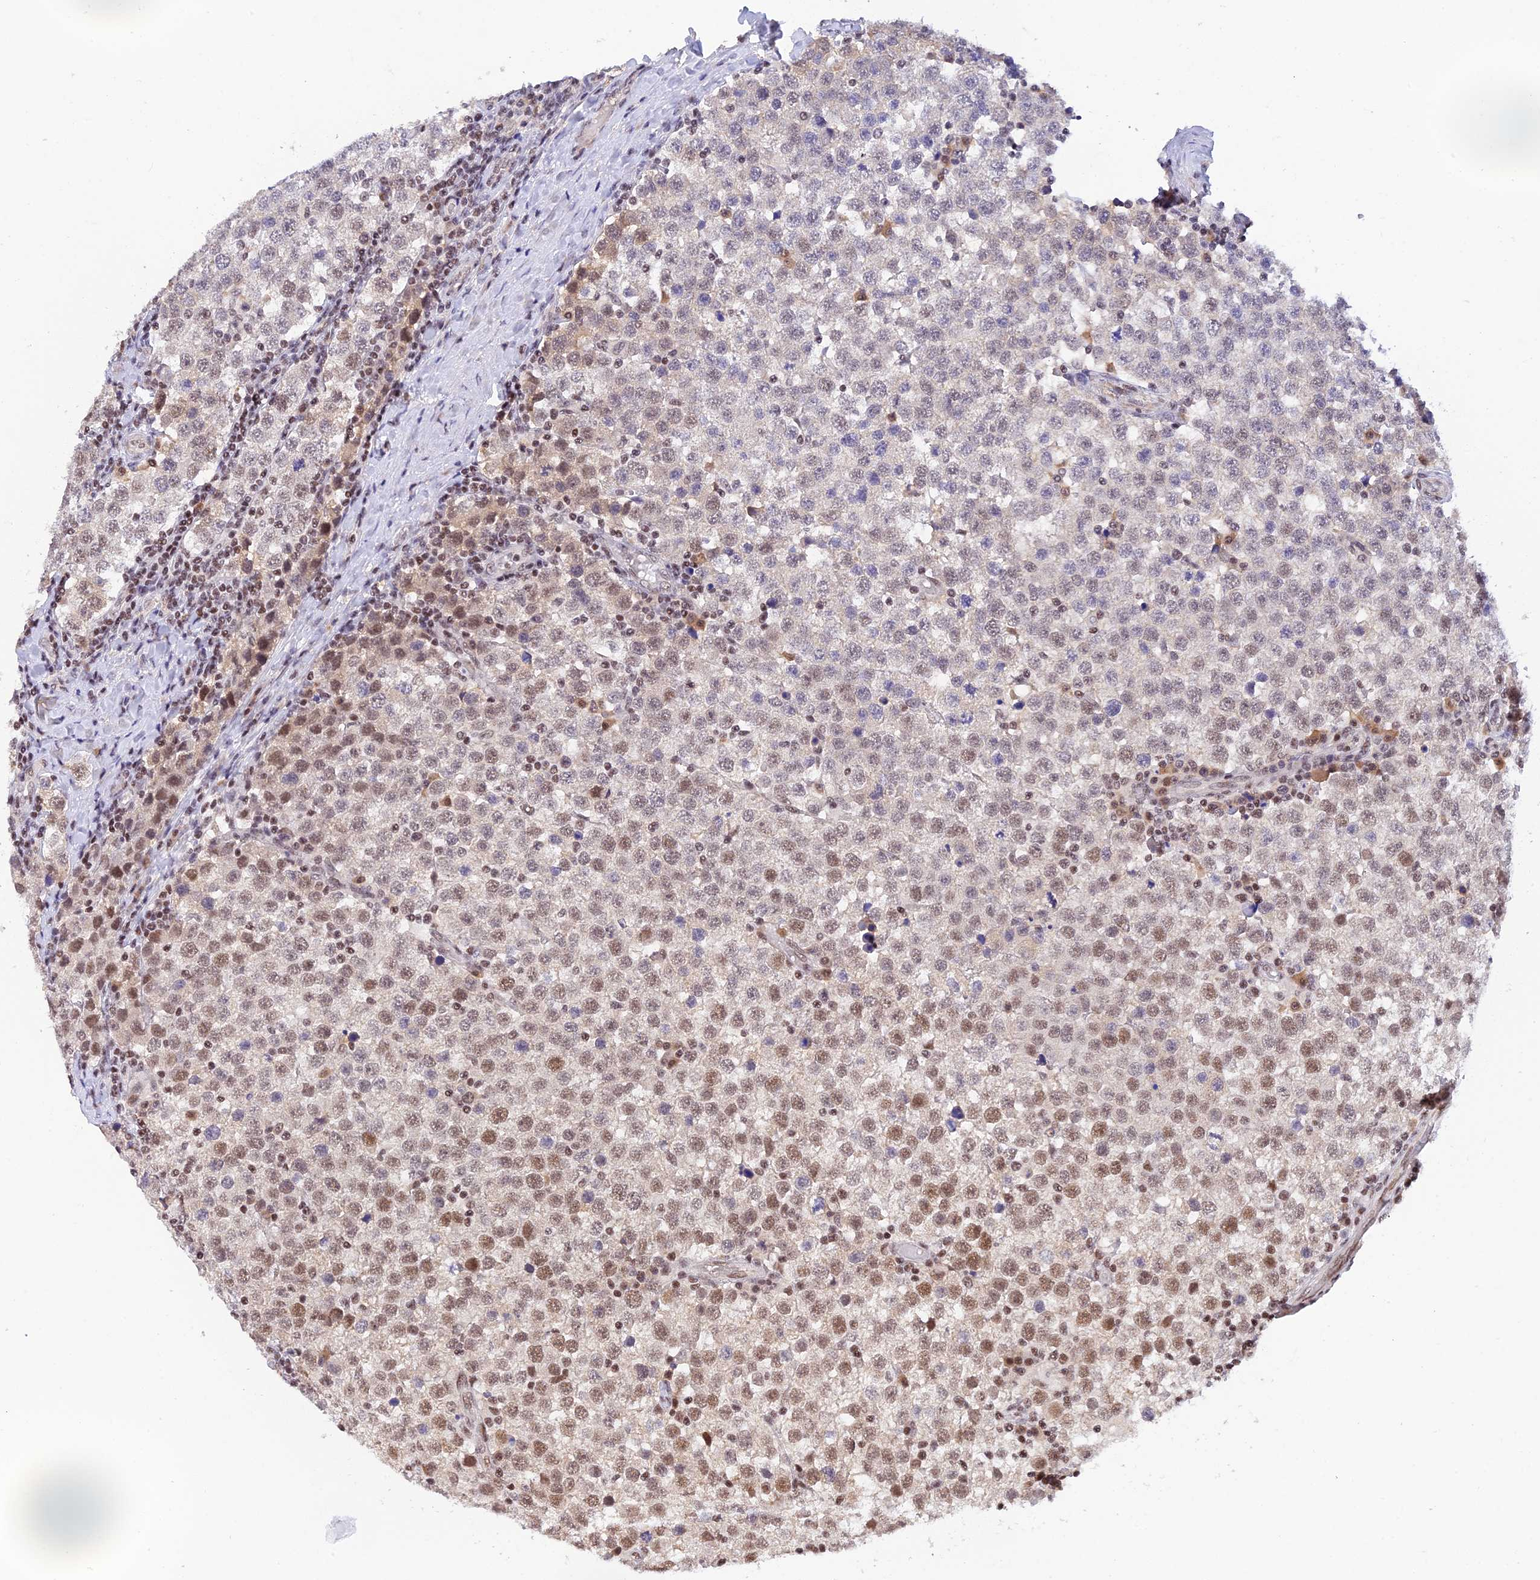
{"staining": {"intensity": "moderate", "quantity": "<25%", "location": "nuclear"}, "tissue": "testis cancer", "cell_type": "Tumor cells", "image_type": "cancer", "snomed": [{"axis": "morphology", "description": "Seminoma, NOS"}, {"axis": "topography", "description": "Testis"}], "caption": "Immunohistochemical staining of human testis cancer demonstrates moderate nuclear protein positivity in about <25% of tumor cells. (brown staining indicates protein expression, while blue staining denotes nuclei).", "gene": "THAP11", "patient": {"sex": "male", "age": 34}}